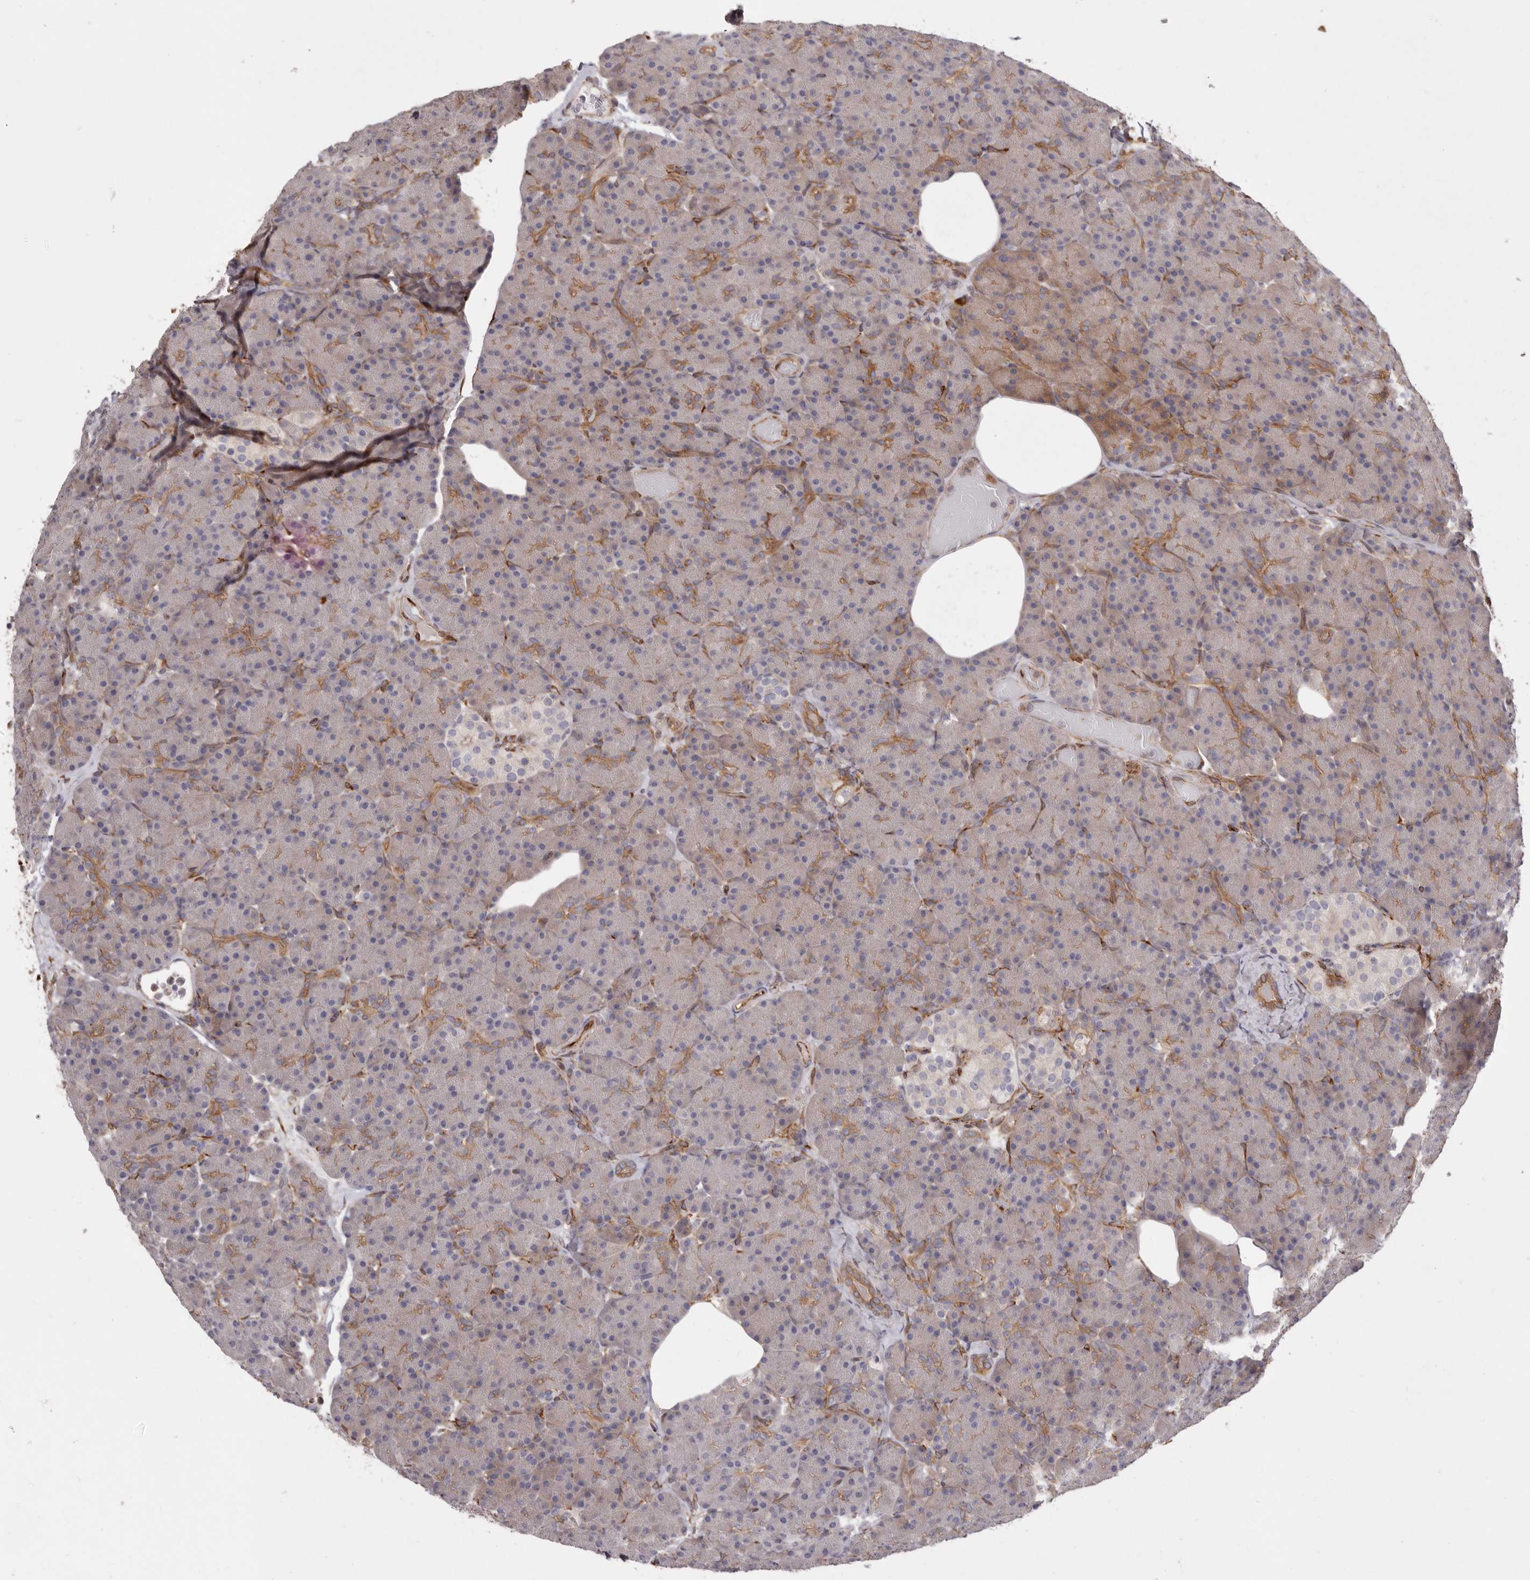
{"staining": {"intensity": "moderate", "quantity": "25%-75%", "location": "cytoplasmic/membranous"}, "tissue": "pancreas", "cell_type": "Exocrine glandular cells", "image_type": "normal", "snomed": [{"axis": "morphology", "description": "Normal tissue, NOS"}, {"axis": "topography", "description": "Pancreas"}], "caption": "IHC micrograph of benign pancreas: pancreas stained using immunohistochemistry shows medium levels of moderate protein expression localized specifically in the cytoplasmic/membranous of exocrine glandular cells, appearing as a cytoplasmic/membranous brown color.", "gene": "WDTC1", "patient": {"sex": "female", "age": 43}}